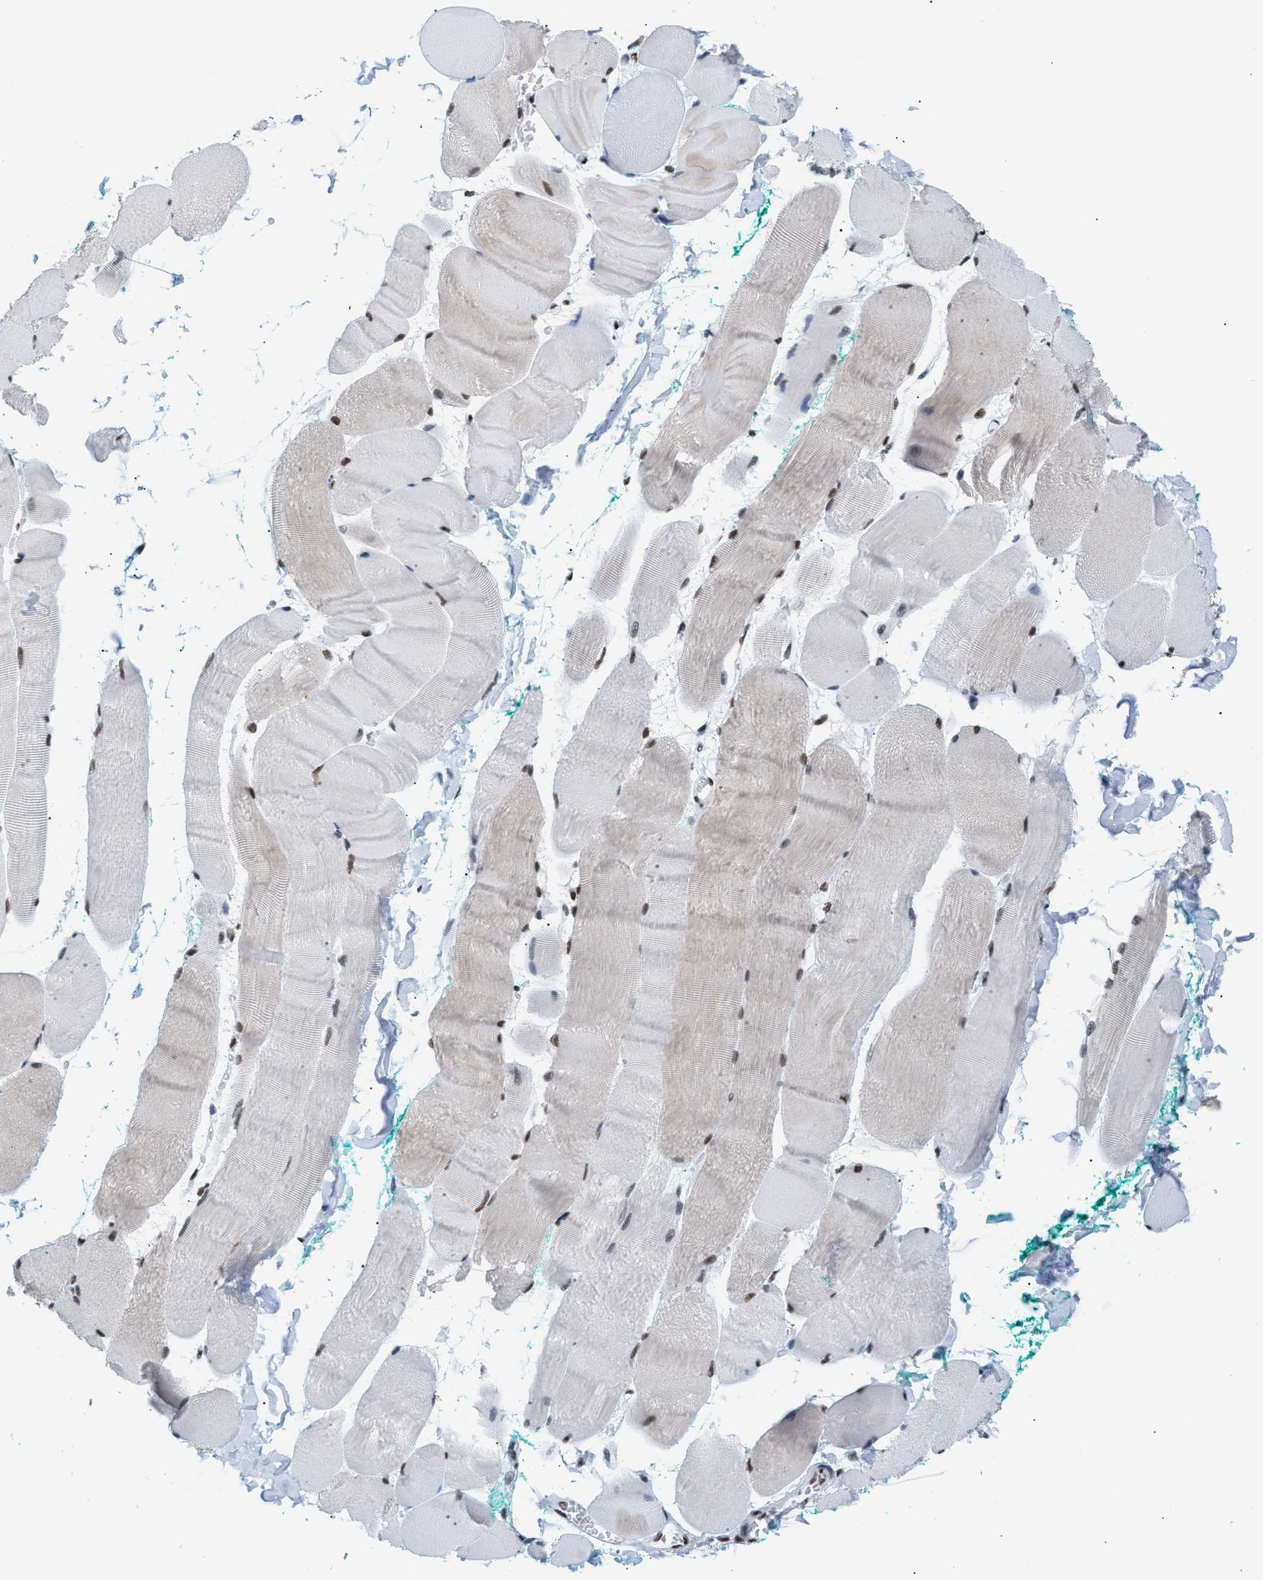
{"staining": {"intensity": "moderate", "quantity": "25%-75%", "location": "nuclear"}, "tissue": "skeletal muscle", "cell_type": "Myocytes", "image_type": "normal", "snomed": [{"axis": "morphology", "description": "Normal tissue, NOS"}, {"axis": "morphology", "description": "Squamous cell carcinoma, NOS"}, {"axis": "topography", "description": "Skeletal muscle"}], "caption": "Protein staining displays moderate nuclear expression in about 25%-75% of myocytes in unremarkable skeletal muscle. The staining is performed using DAB (3,3'-diaminobenzidine) brown chromogen to label protein expression. The nuclei are counter-stained blue using hematoxylin.", "gene": "CCAR2", "patient": {"sex": "male", "age": 51}}